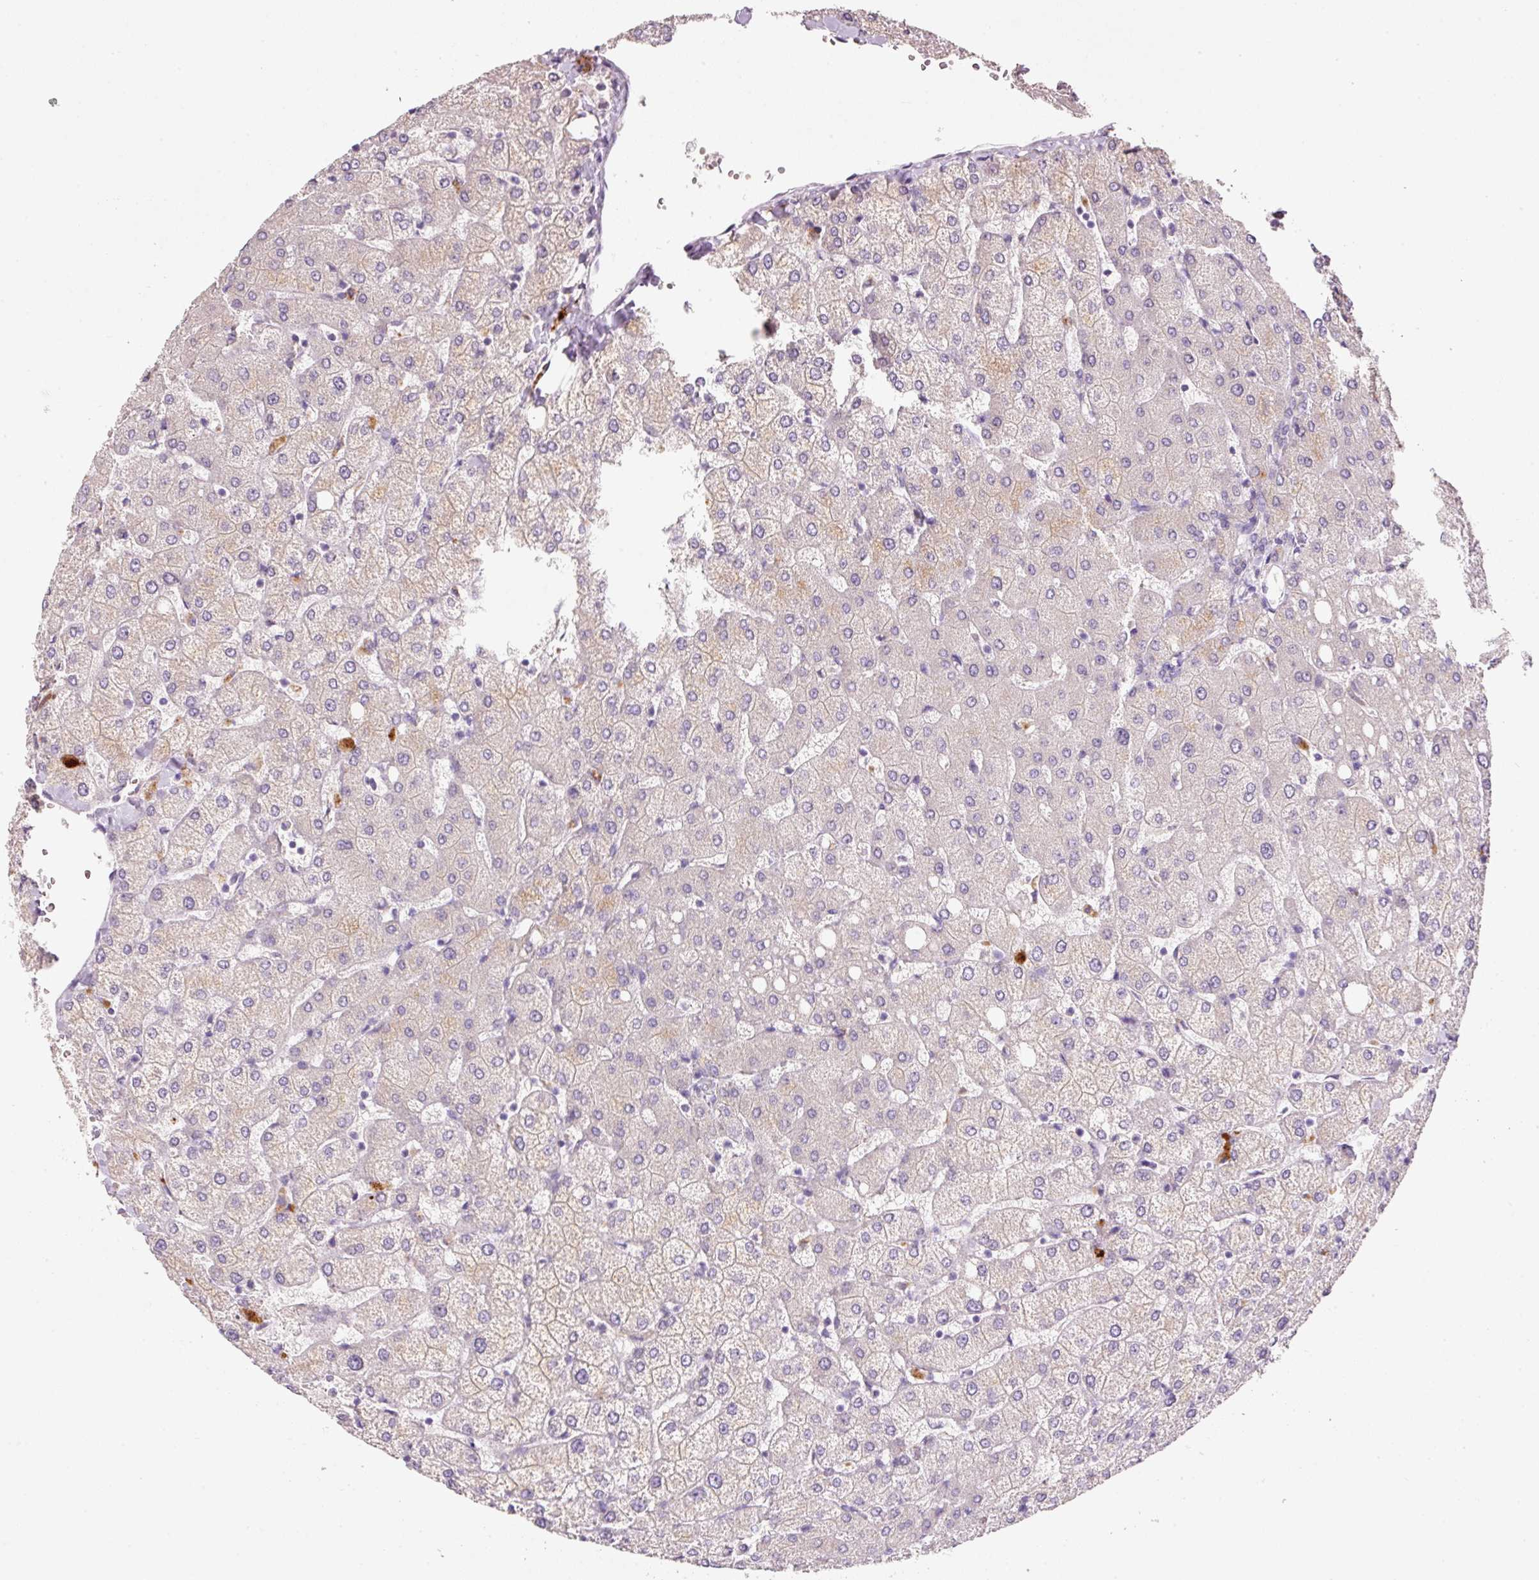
{"staining": {"intensity": "negative", "quantity": "none", "location": "none"}, "tissue": "liver", "cell_type": "Cholangiocytes", "image_type": "normal", "snomed": [{"axis": "morphology", "description": "Normal tissue, NOS"}, {"axis": "topography", "description": "Liver"}], "caption": "Immunohistochemistry histopathology image of unremarkable human liver stained for a protein (brown), which reveals no positivity in cholangiocytes.", "gene": "TENT5C", "patient": {"sex": "female", "age": 54}}